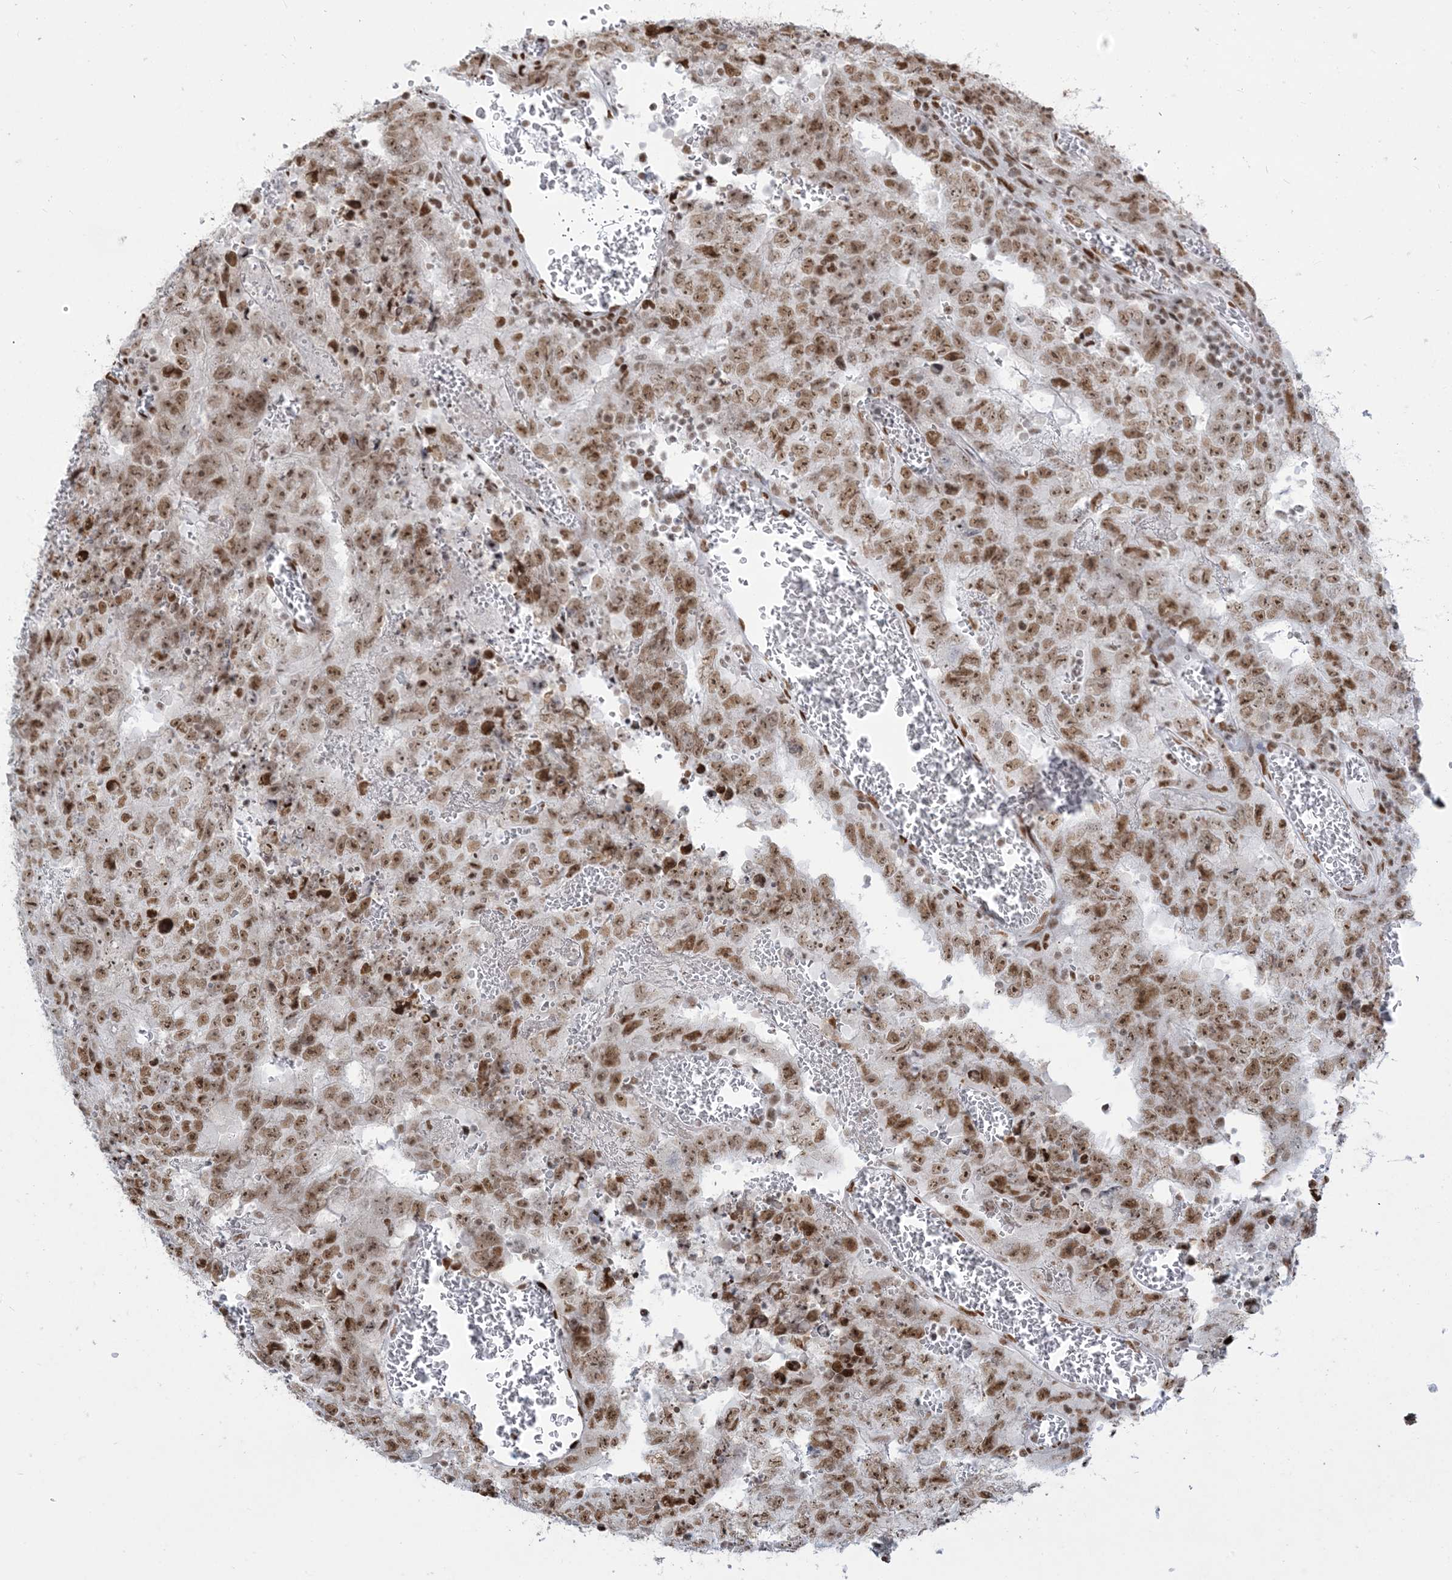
{"staining": {"intensity": "moderate", "quantity": ">75%", "location": "nuclear"}, "tissue": "testis cancer", "cell_type": "Tumor cells", "image_type": "cancer", "snomed": [{"axis": "morphology", "description": "Carcinoma, Embryonal, NOS"}, {"axis": "topography", "description": "Testis"}], "caption": "There is medium levels of moderate nuclear staining in tumor cells of testis embryonal carcinoma, as demonstrated by immunohistochemical staining (brown color).", "gene": "STAG1", "patient": {"sex": "male", "age": 26}}